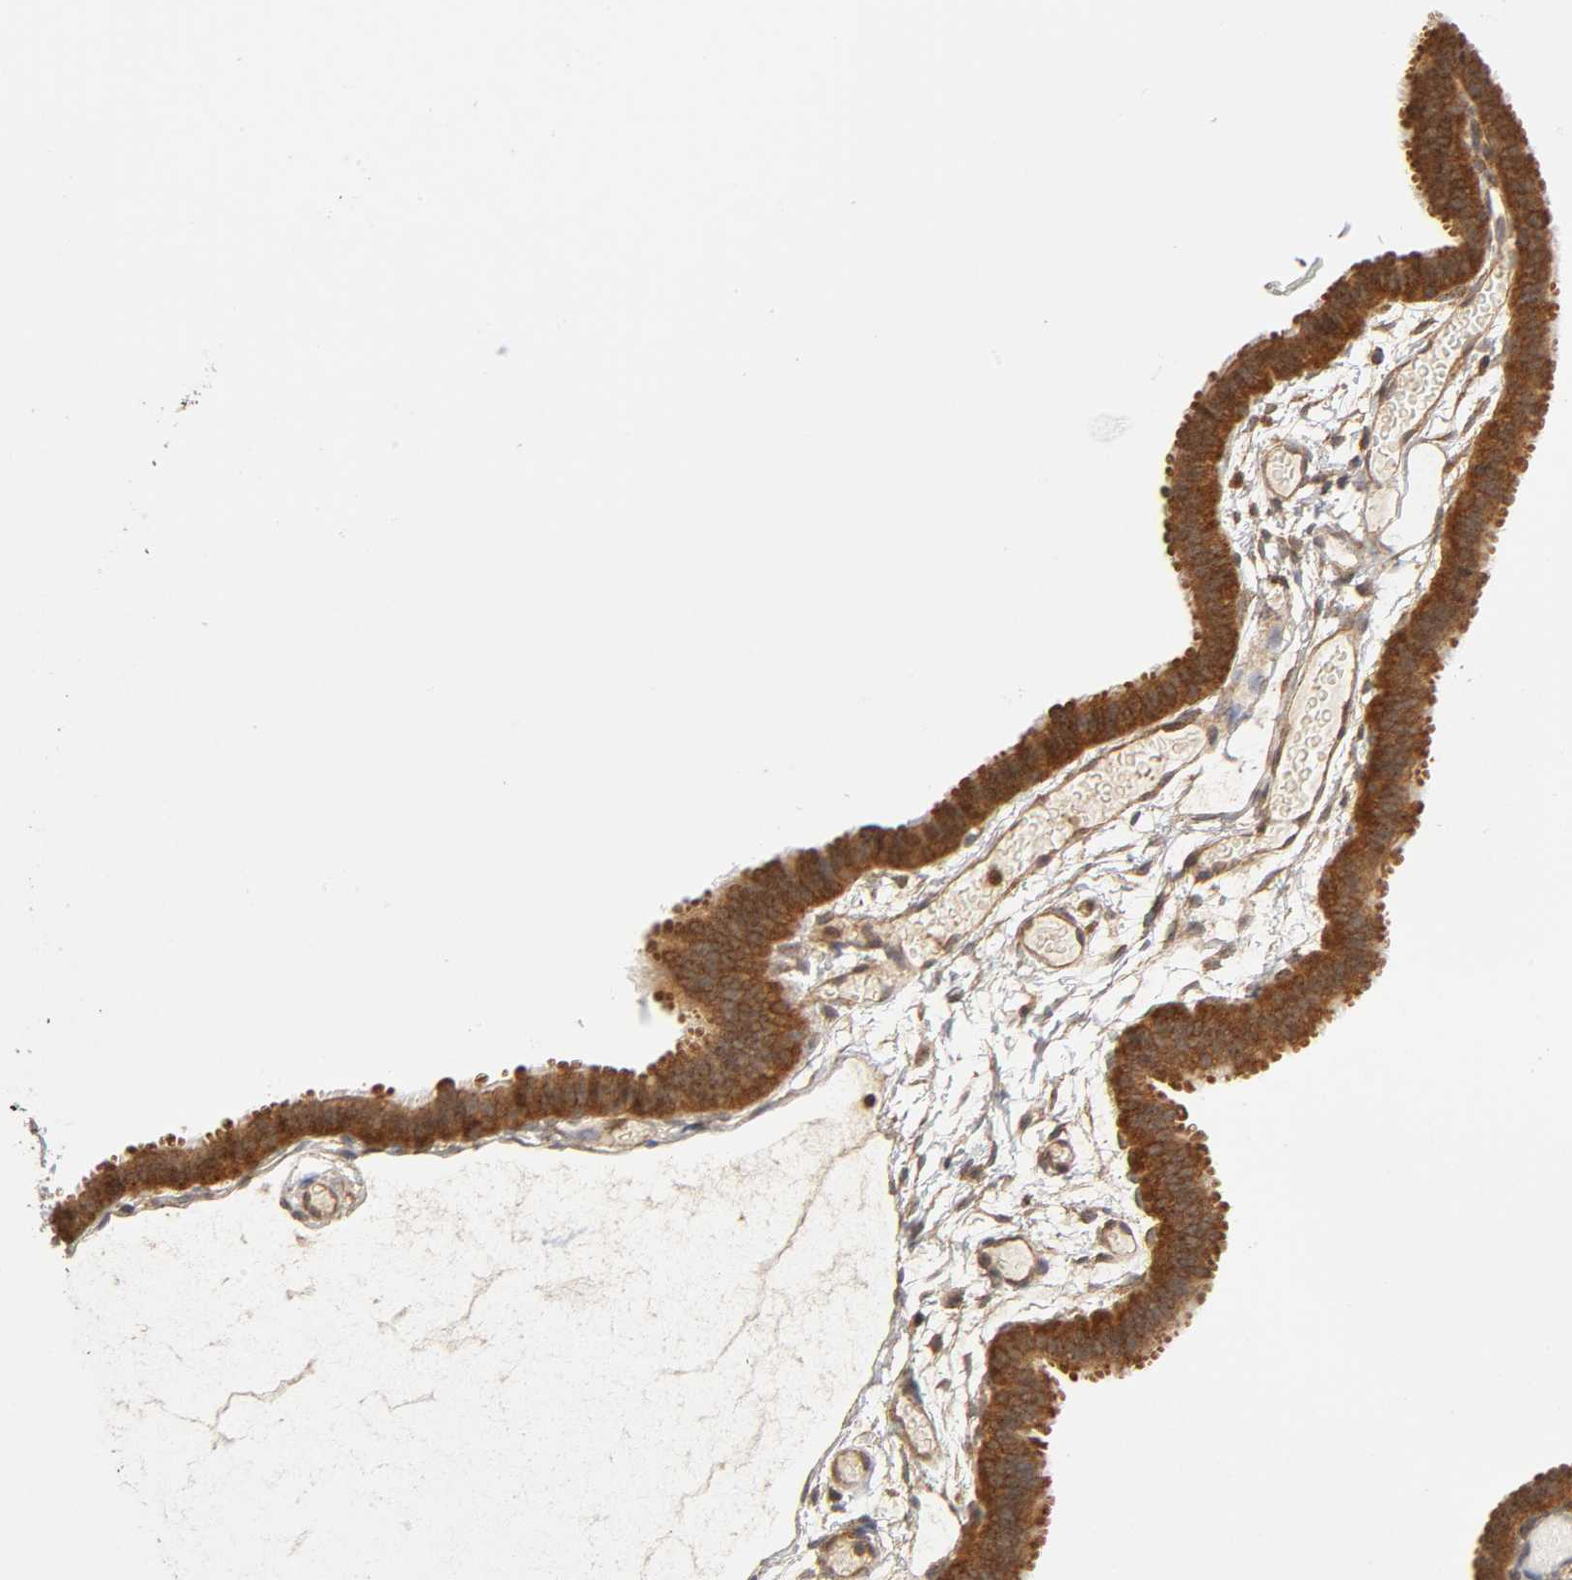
{"staining": {"intensity": "strong", "quantity": ">75%", "location": "cytoplasmic/membranous"}, "tissue": "fallopian tube", "cell_type": "Glandular cells", "image_type": "normal", "snomed": [{"axis": "morphology", "description": "Normal tissue, NOS"}, {"axis": "topography", "description": "Fallopian tube"}], "caption": "Immunohistochemistry (IHC) of normal fallopian tube demonstrates high levels of strong cytoplasmic/membranous staining in about >75% of glandular cells.", "gene": "PAFAH1B1", "patient": {"sex": "female", "age": 29}}